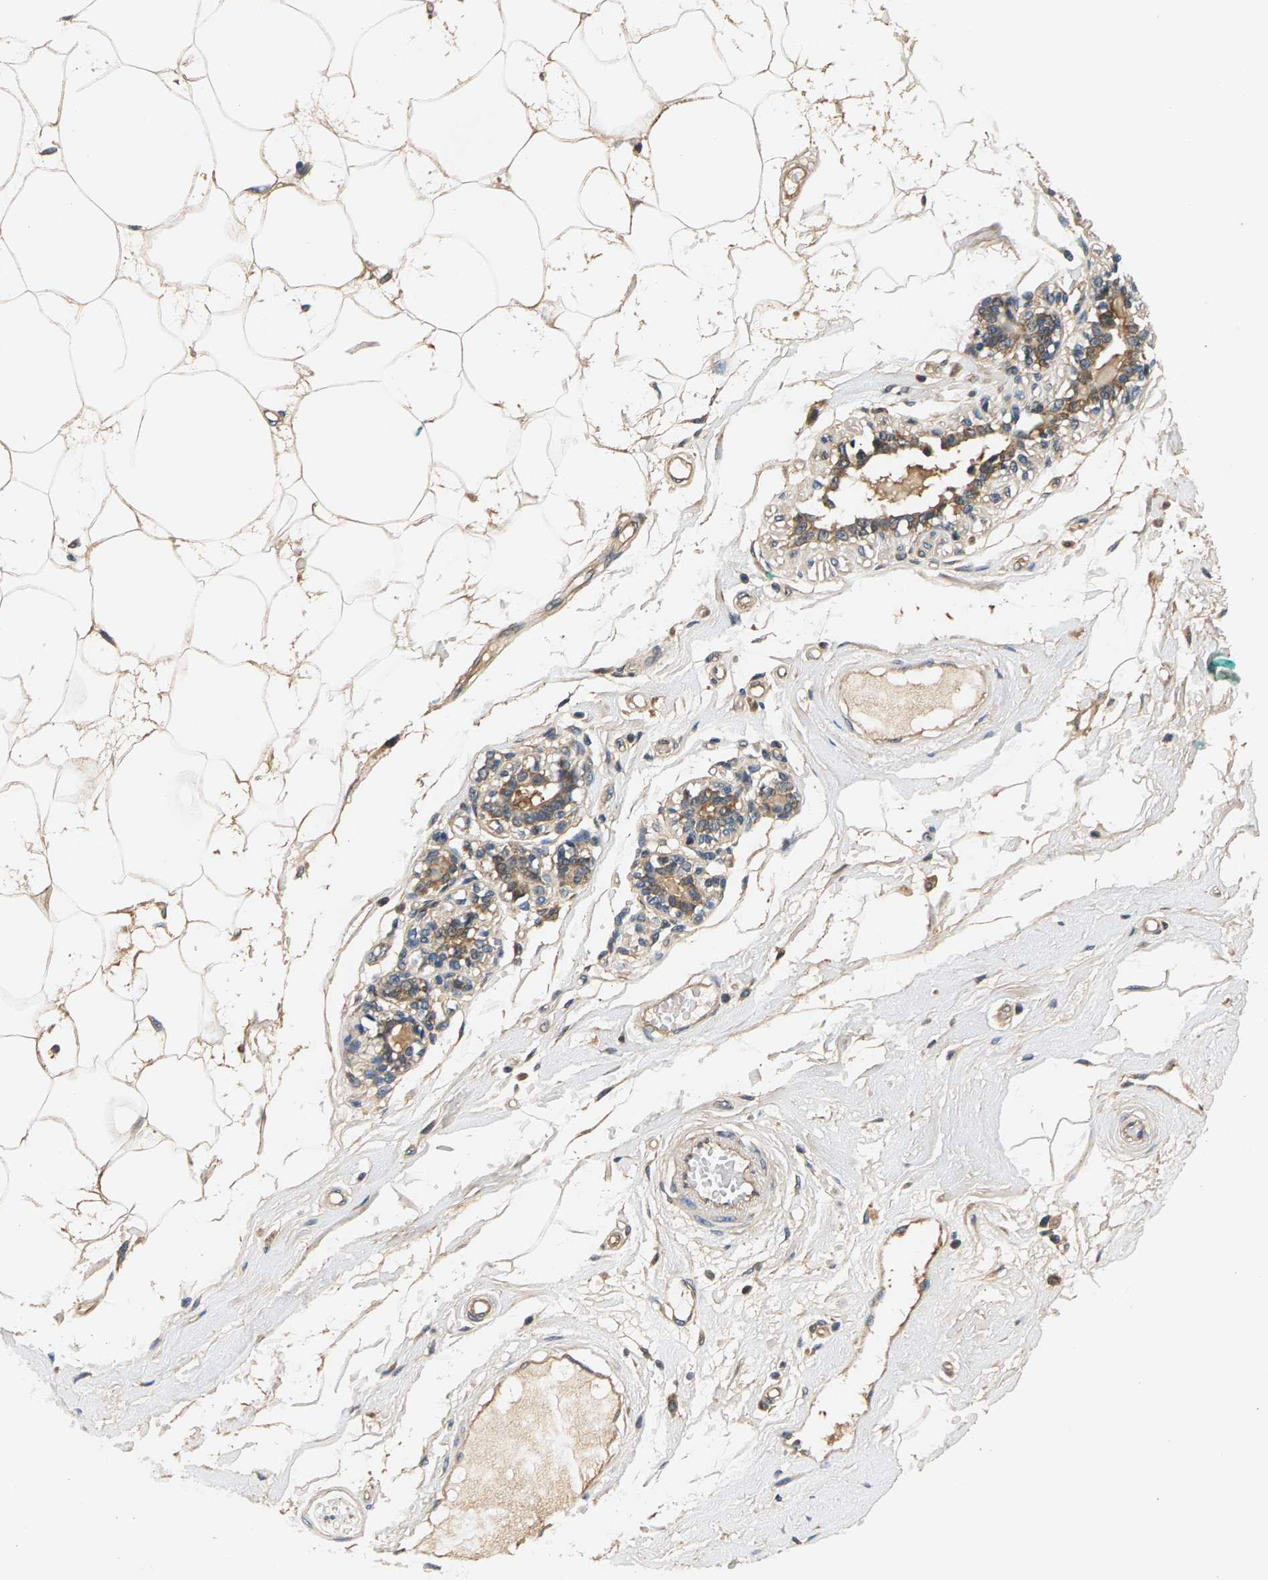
{"staining": {"intensity": "moderate", "quantity": ">75%", "location": "cytoplasmic/membranous"}, "tissue": "breast", "cell_type": "Adipocytes", "image_type": "normal", "snomed": [{"axis": "morphology", "description": "Normal tissue, NOS"}, {"axis": "morphology", "description": "Lobular carcinoma"}, {"axis": "topography", "description": "Breast"}], "caption": "Immunohistochemical staining of unremarkable breast displays >75% levels of moderate cytoplasmic/membranous protein positivity in about >75% of adipocytes. The protein is shown in brown color, while the nuclei are stained blue.", "gene": "FAM78A", "patient": {"sex": "female", "age": 59}}